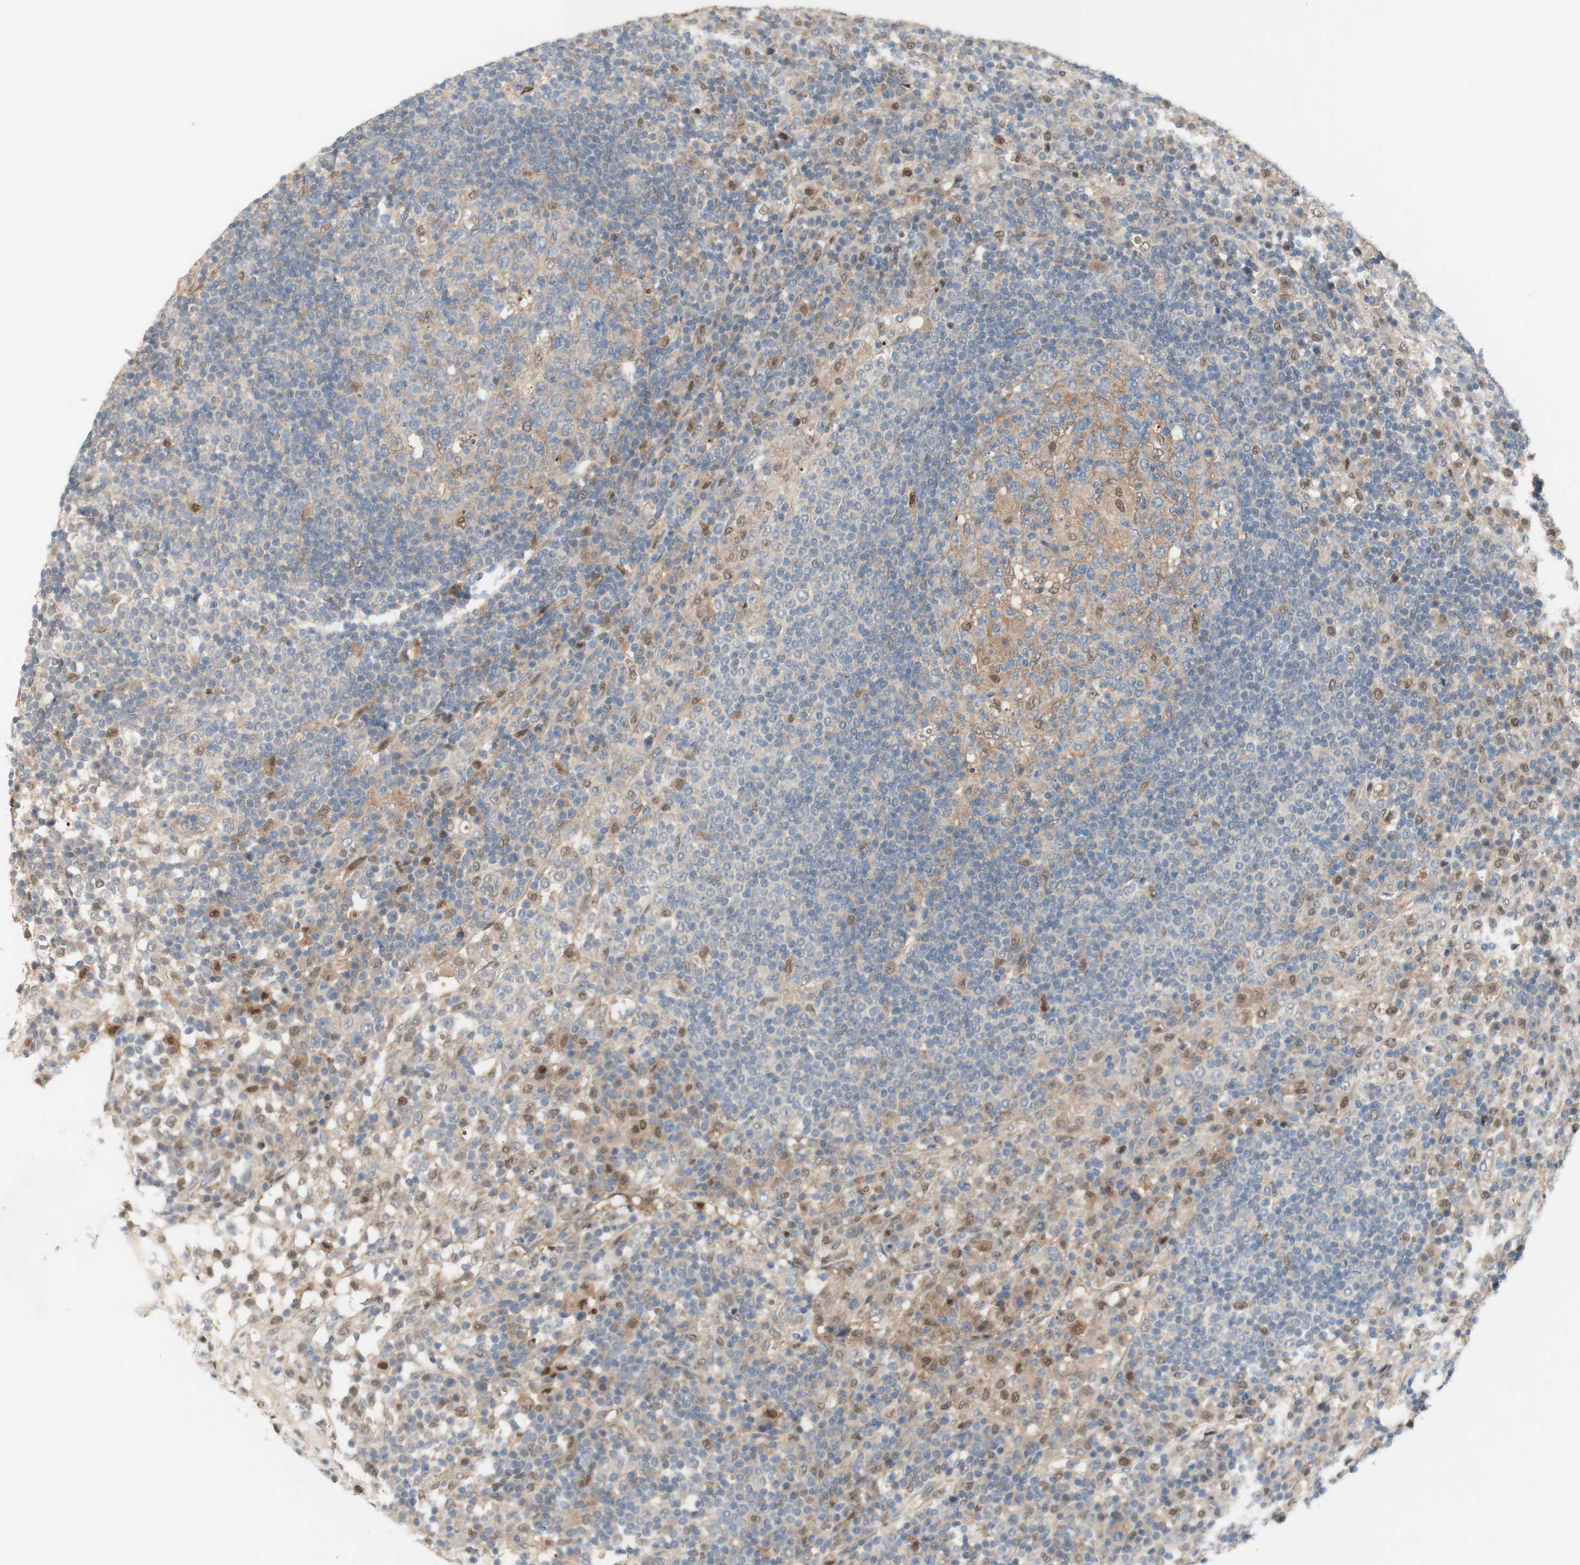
{"staining": {"intensity": "moderate", "quantity": "<25%", "location": "nuclear"}, "tissue": "lymph node", "cell_type": "Germinal center cells", "image_type": "normal", "snomed": [{"axis": "morphology", "description": "Normal tissue, NOS"}, {"axis": "topography", "description": "Lymph node"}], "caption": "Germinal center cells reveal low levels of moderate nuclear expression in approximately <25% of cells in unremarkable human lymph node.", "gene": "RFNG", "patient": {"sex": "female", "age": 53}}